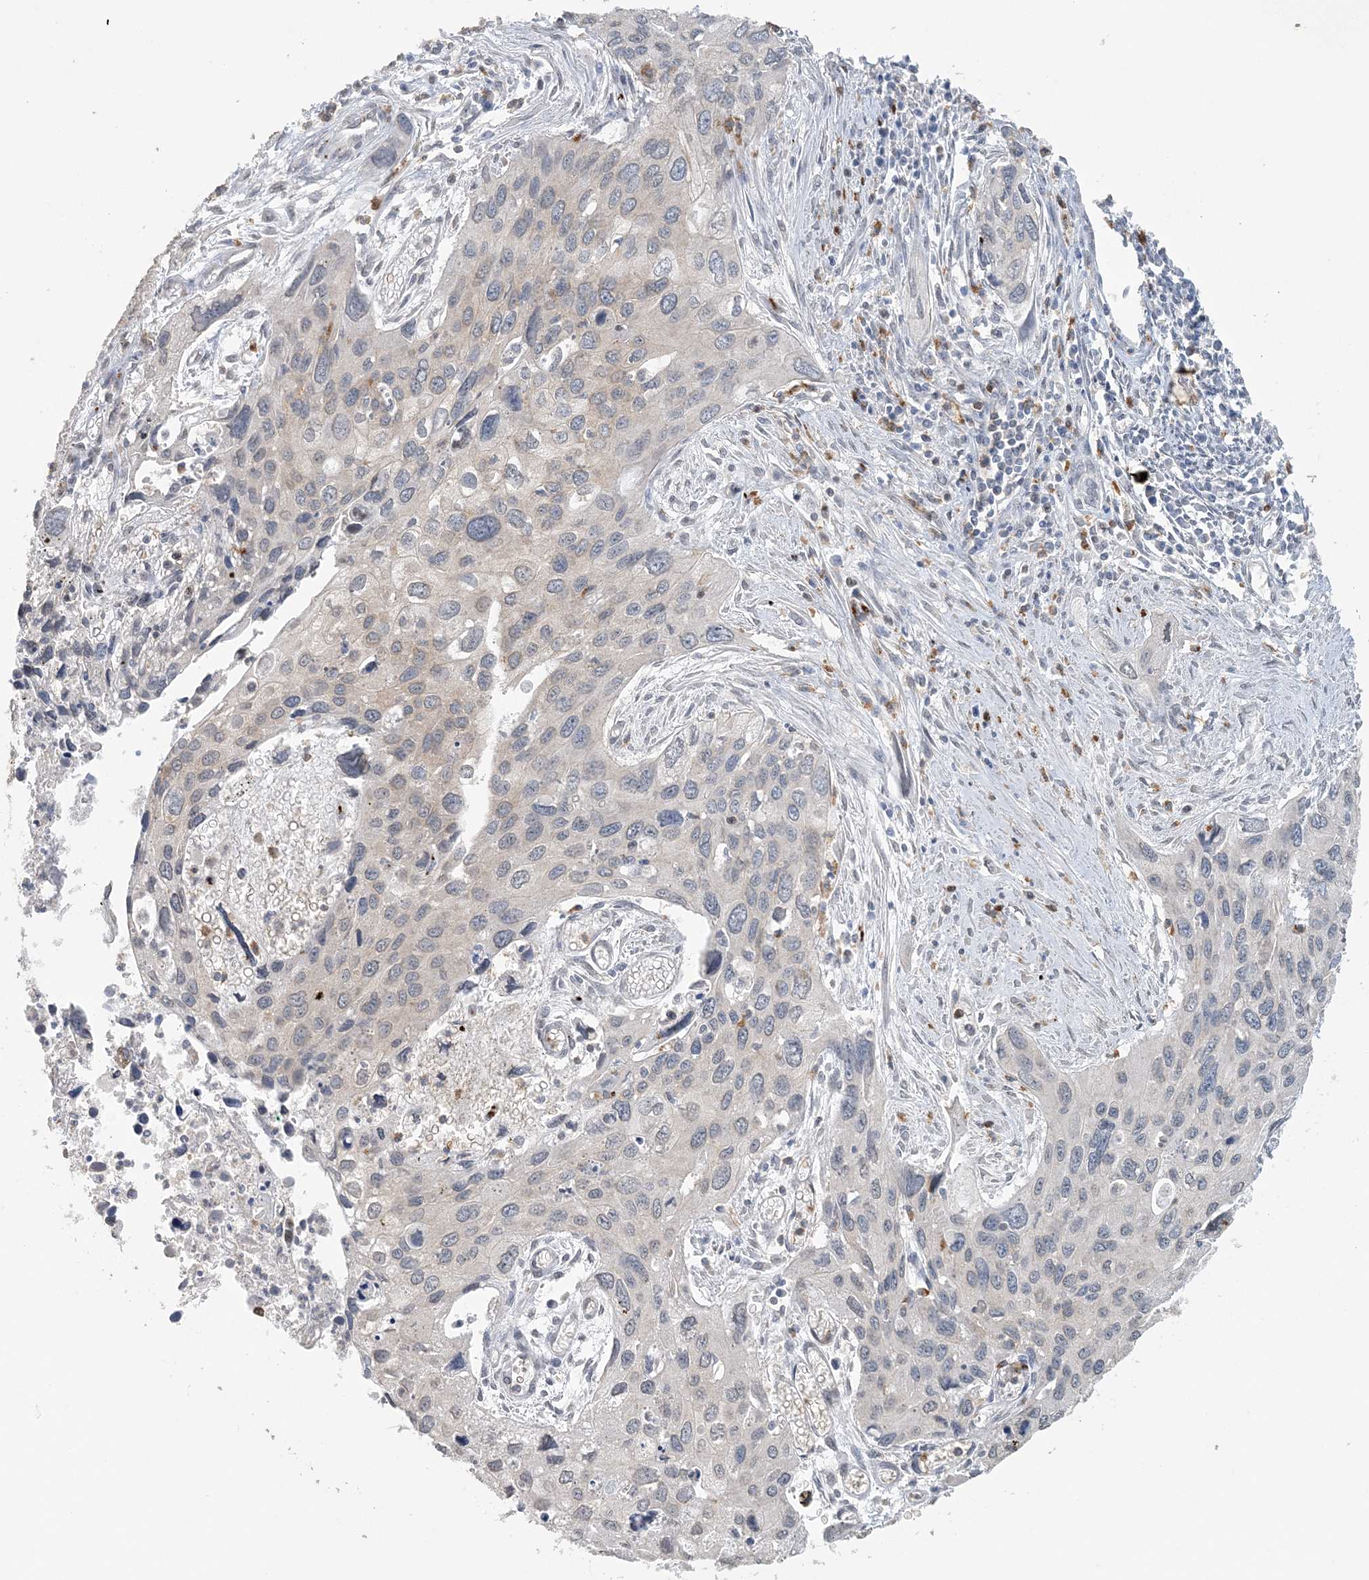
{"staining": {"intensity": "negative", "quantity": "none", "location": "none"}, "tissue": "cervical cancer", "cell_type": "Tumor cells", "image_type": "cancer", "snomed": [{"axis": "morphology", "description": "Squamous cell carcinoma, NOS"}, {"axis": "topography", "description": "Cervix"}], "caption": "Immunohistochemical staining of cervical cancer (squamous cell carcinoma) exhibits no significant staining in tumor cells.", "gene": "FAM110A", "patient": {"sex": "female", "age": 55}}